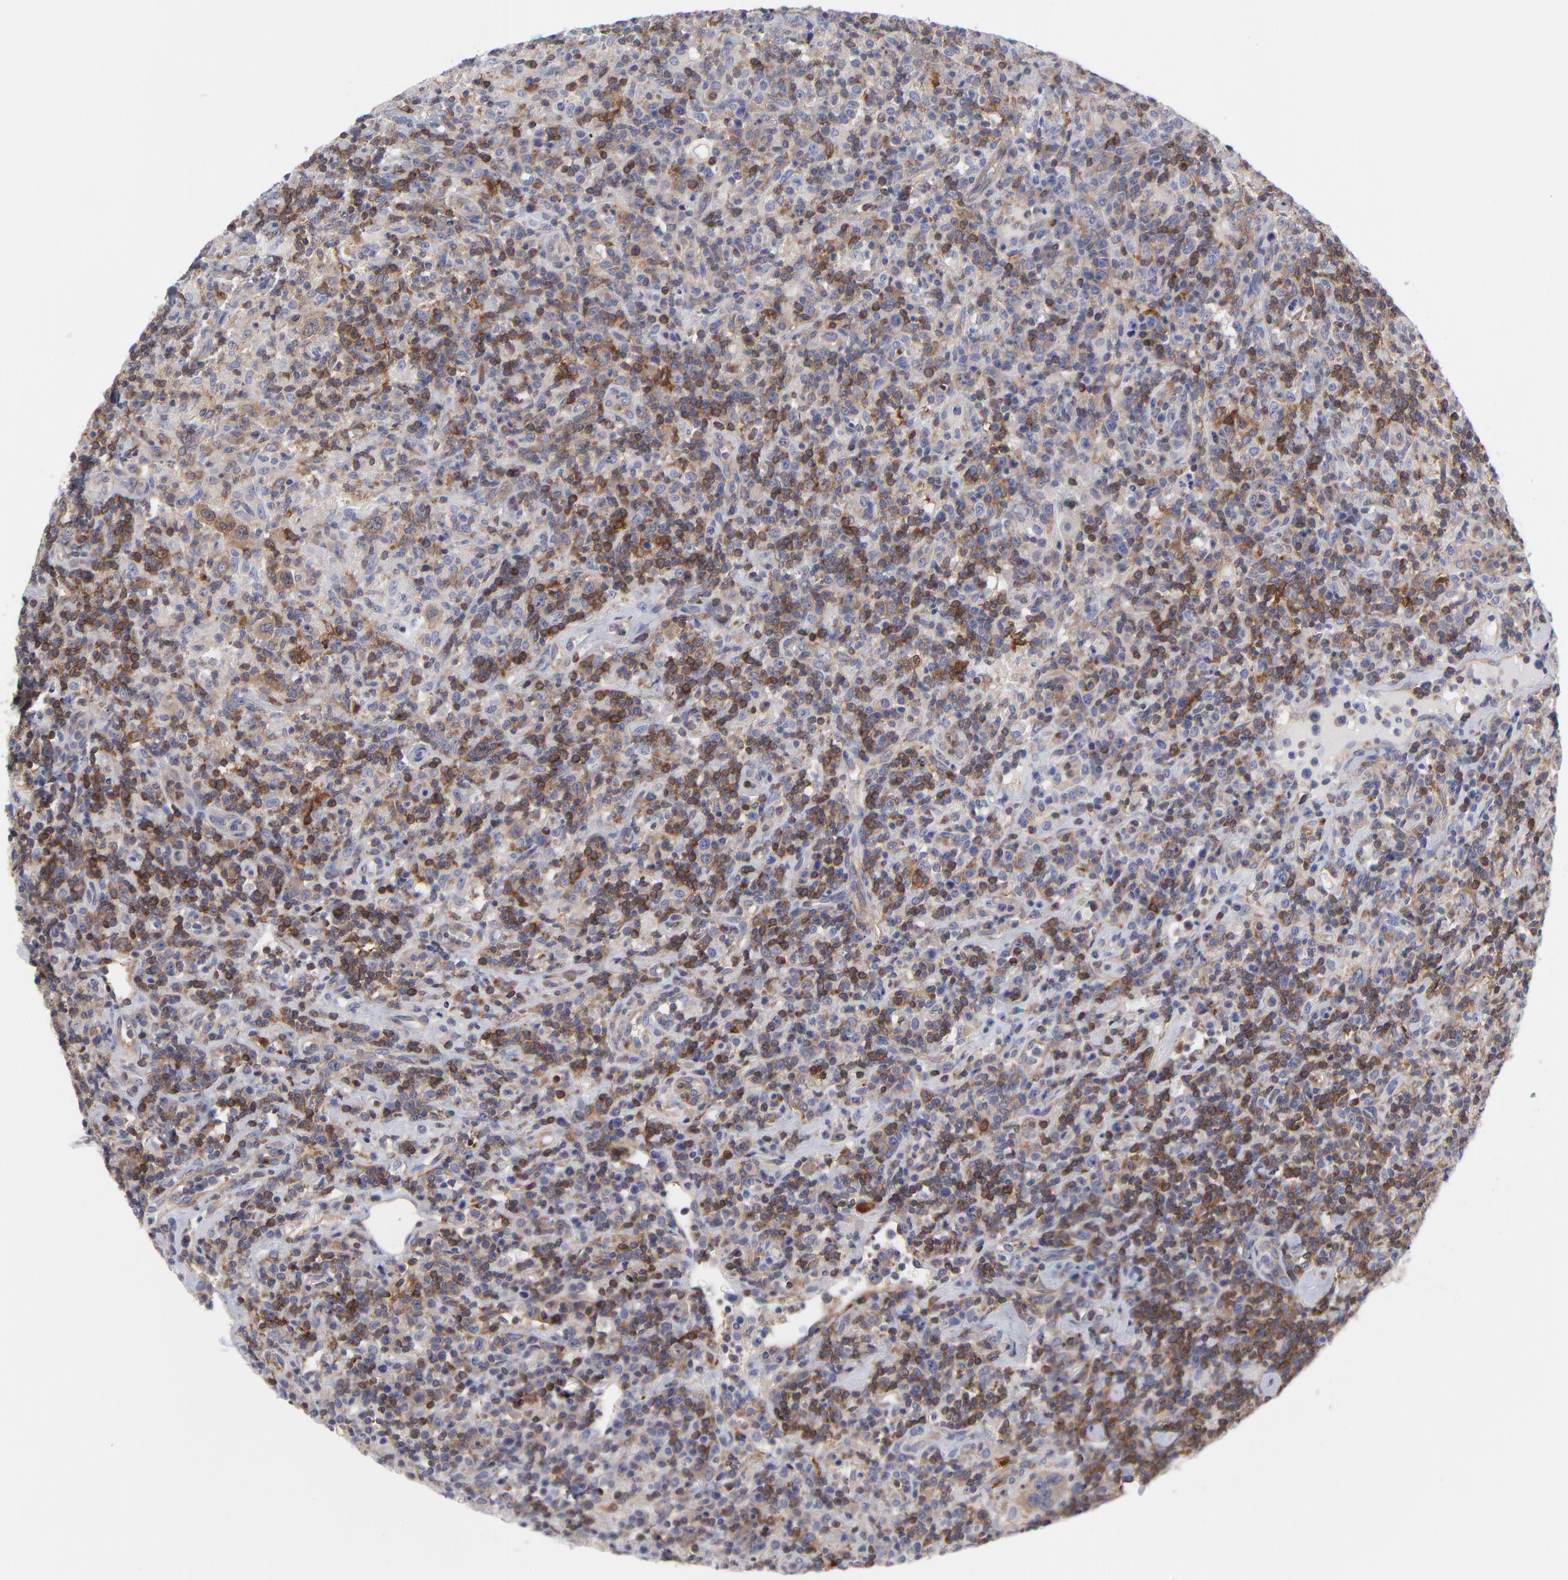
{"staining": {"intensity": "moderate", "quantity": "<25%", "location": "cytoplasmic/membranous"}, "tissue": "lymphoma", "cell_type": "Tumor cells", "image_type": "cancer", "snomed": [{"axis": "morphology", "description": "Hodgkin's disease, NOS"}, {"axis": "topography", "description": "Lymph node"}], "caption": "High-magnification brightfield microscopy of Hodgkin's disease stained with DAB (3,3'-diaminobenzidine) (brown) and counterstained with hematoxylin (blue). tumor cells exhibit moderate cytoplasmic/membranous expression is appreciated in about<25% of cells.", "gene": "NFKBIA", "patient": {"sex": "male", "age": 65}}